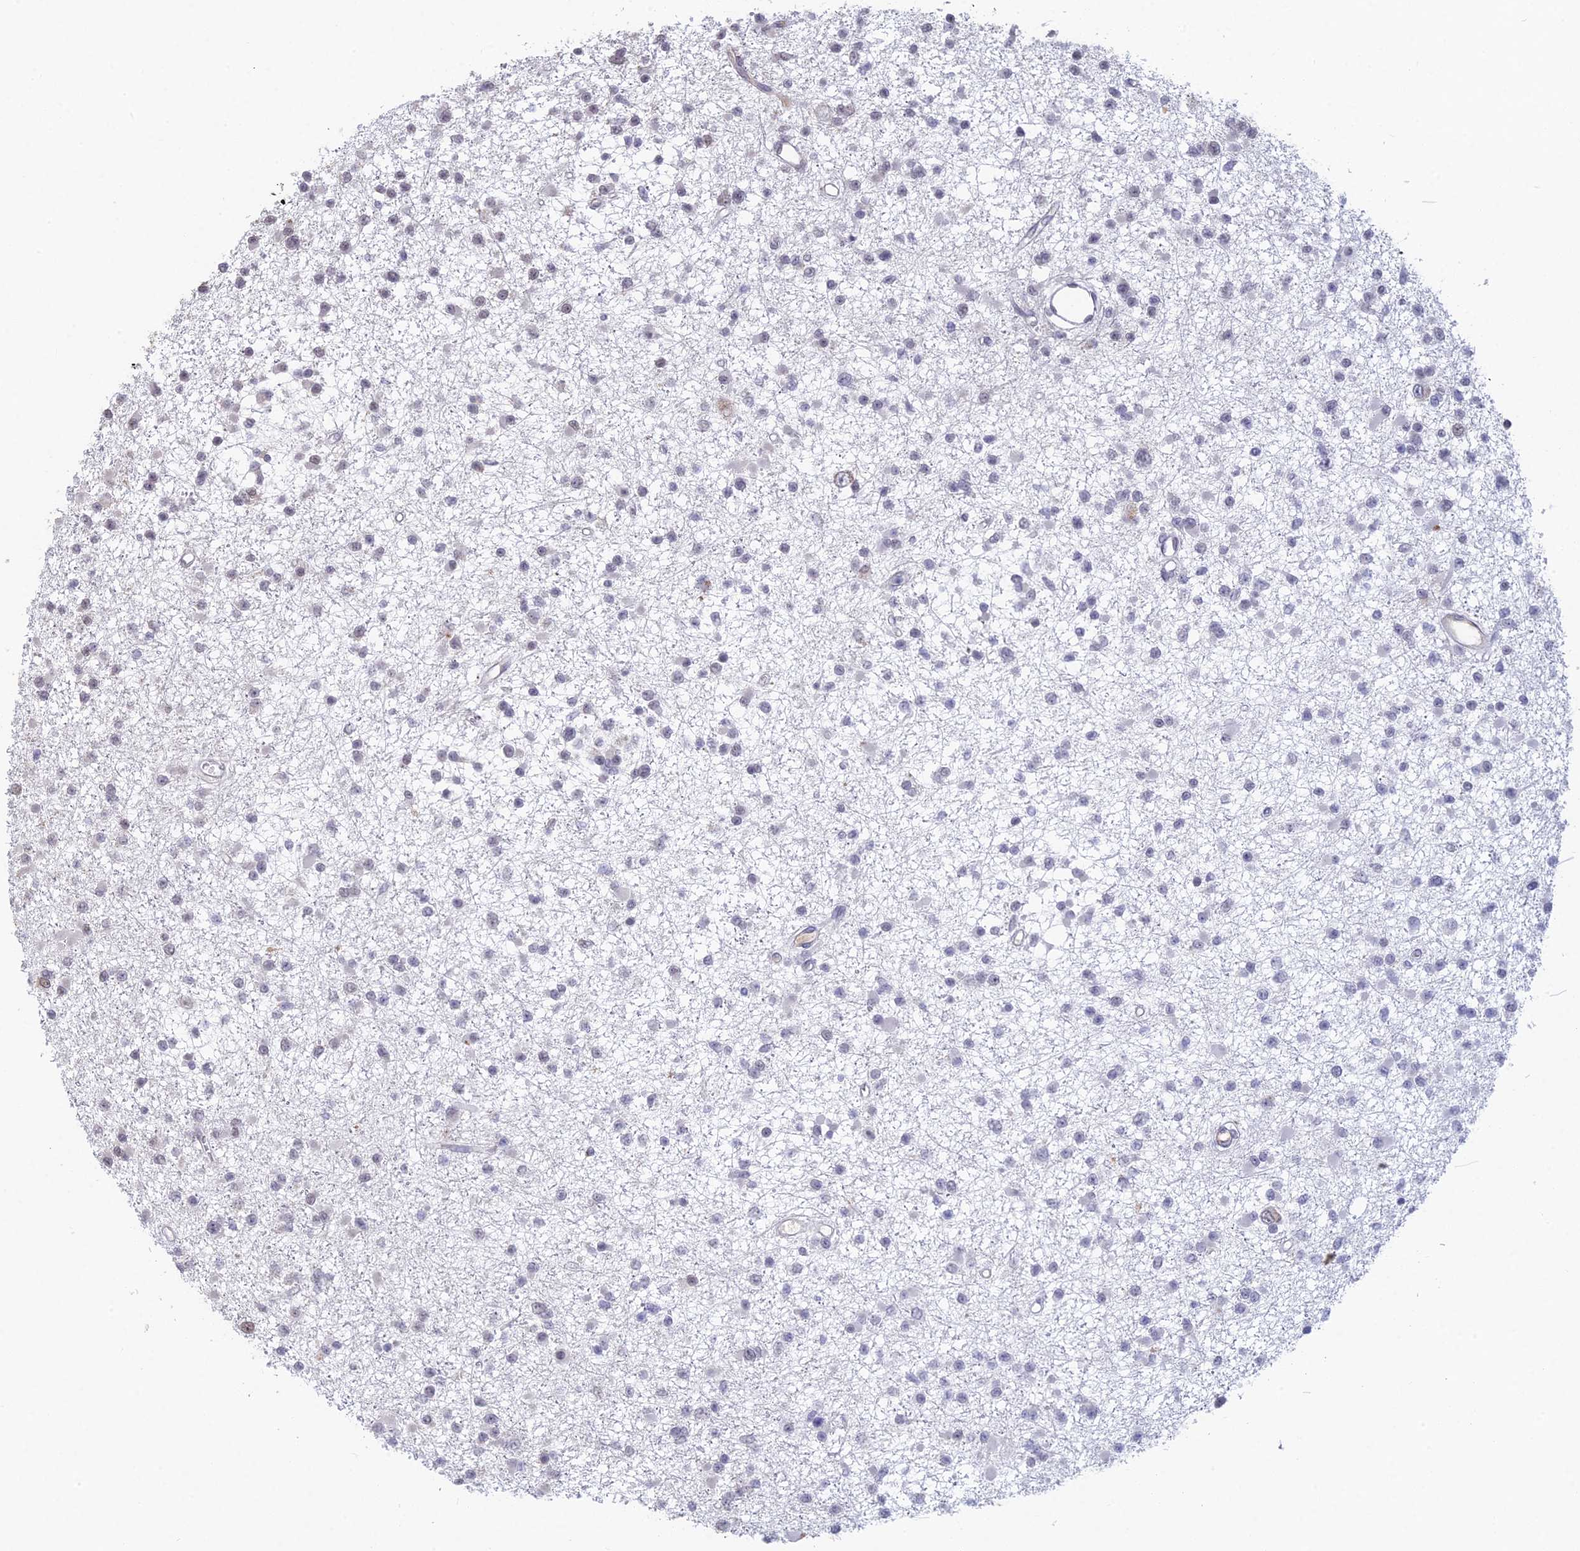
{"staining": {"intensity": "weak", "quantity": "<25%", "location": "nuclear"}, "tissue": "glioma", "cell_type": "Tumor cells", "image_type": "cancer", "snomed": [{"axis": "morphology", "description": "Glioma, malignant, Low grade"}, {"axis": "topography", "description": "Brain"}], "caption": "Glioma was stained to show a protein in brown. There is no significant expression in tumor cells.", "gene": "RANBP3", "patient": {"sex": "female", "age": 22}}